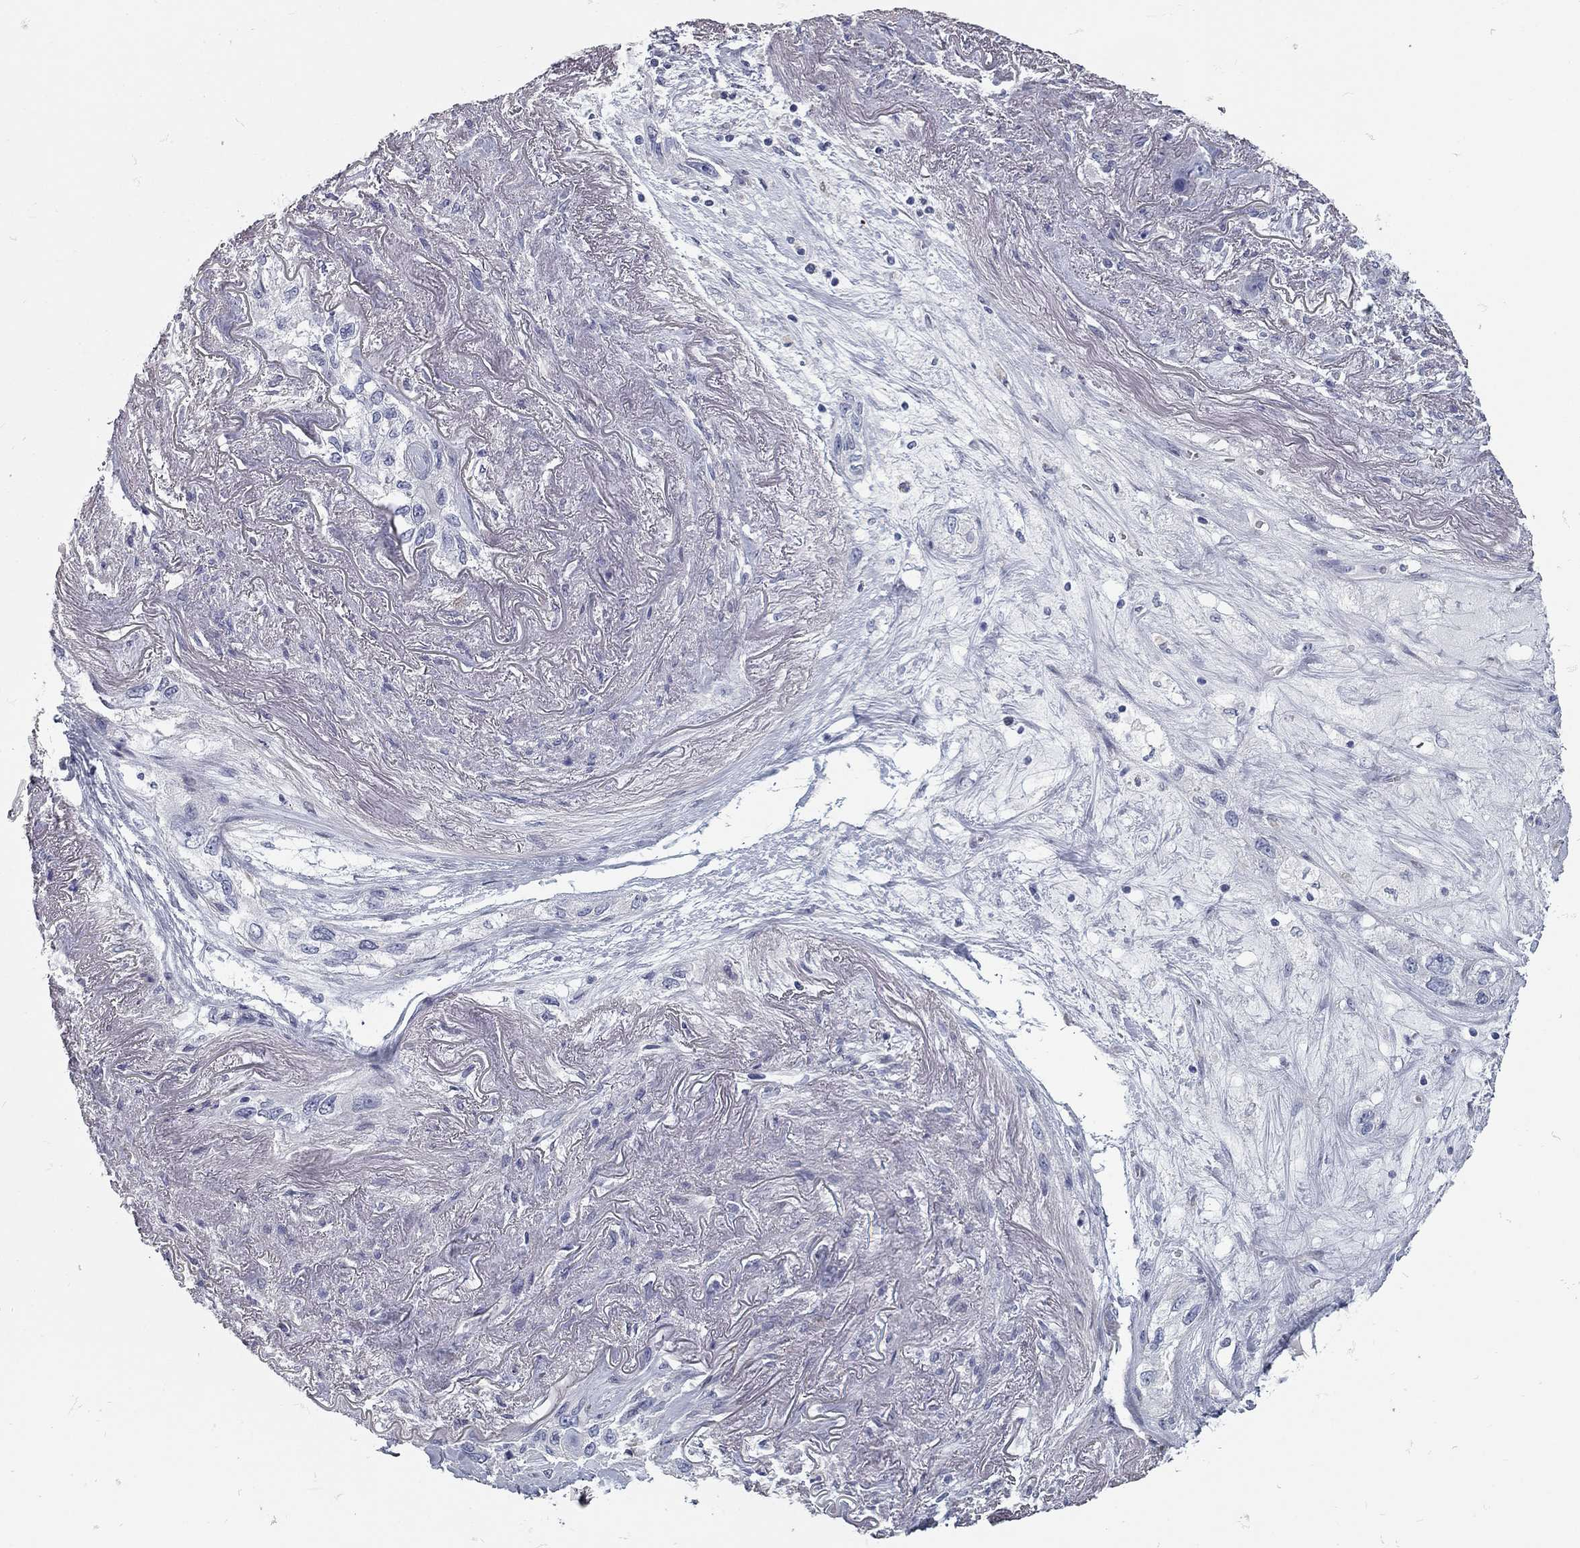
{"staining": {"intensity": "negative", "quantity": "none", "location": "none"}, "tissue": "lung cancer", "cell_type": "Tumor cells", "image_type": "cancer", "snomed": [{"axis": "morphology", "description": "Squamous cell carcinoma, NOS"}, {"axis": "topography", "description": "Lung"}], "caption": "Immunohistochemistry image of lung cancer stained for a protein (brown), which shows no positivity in tumor cells.", "gene": "XAGE2", "patient": {"sex": "female", "age": 70}}